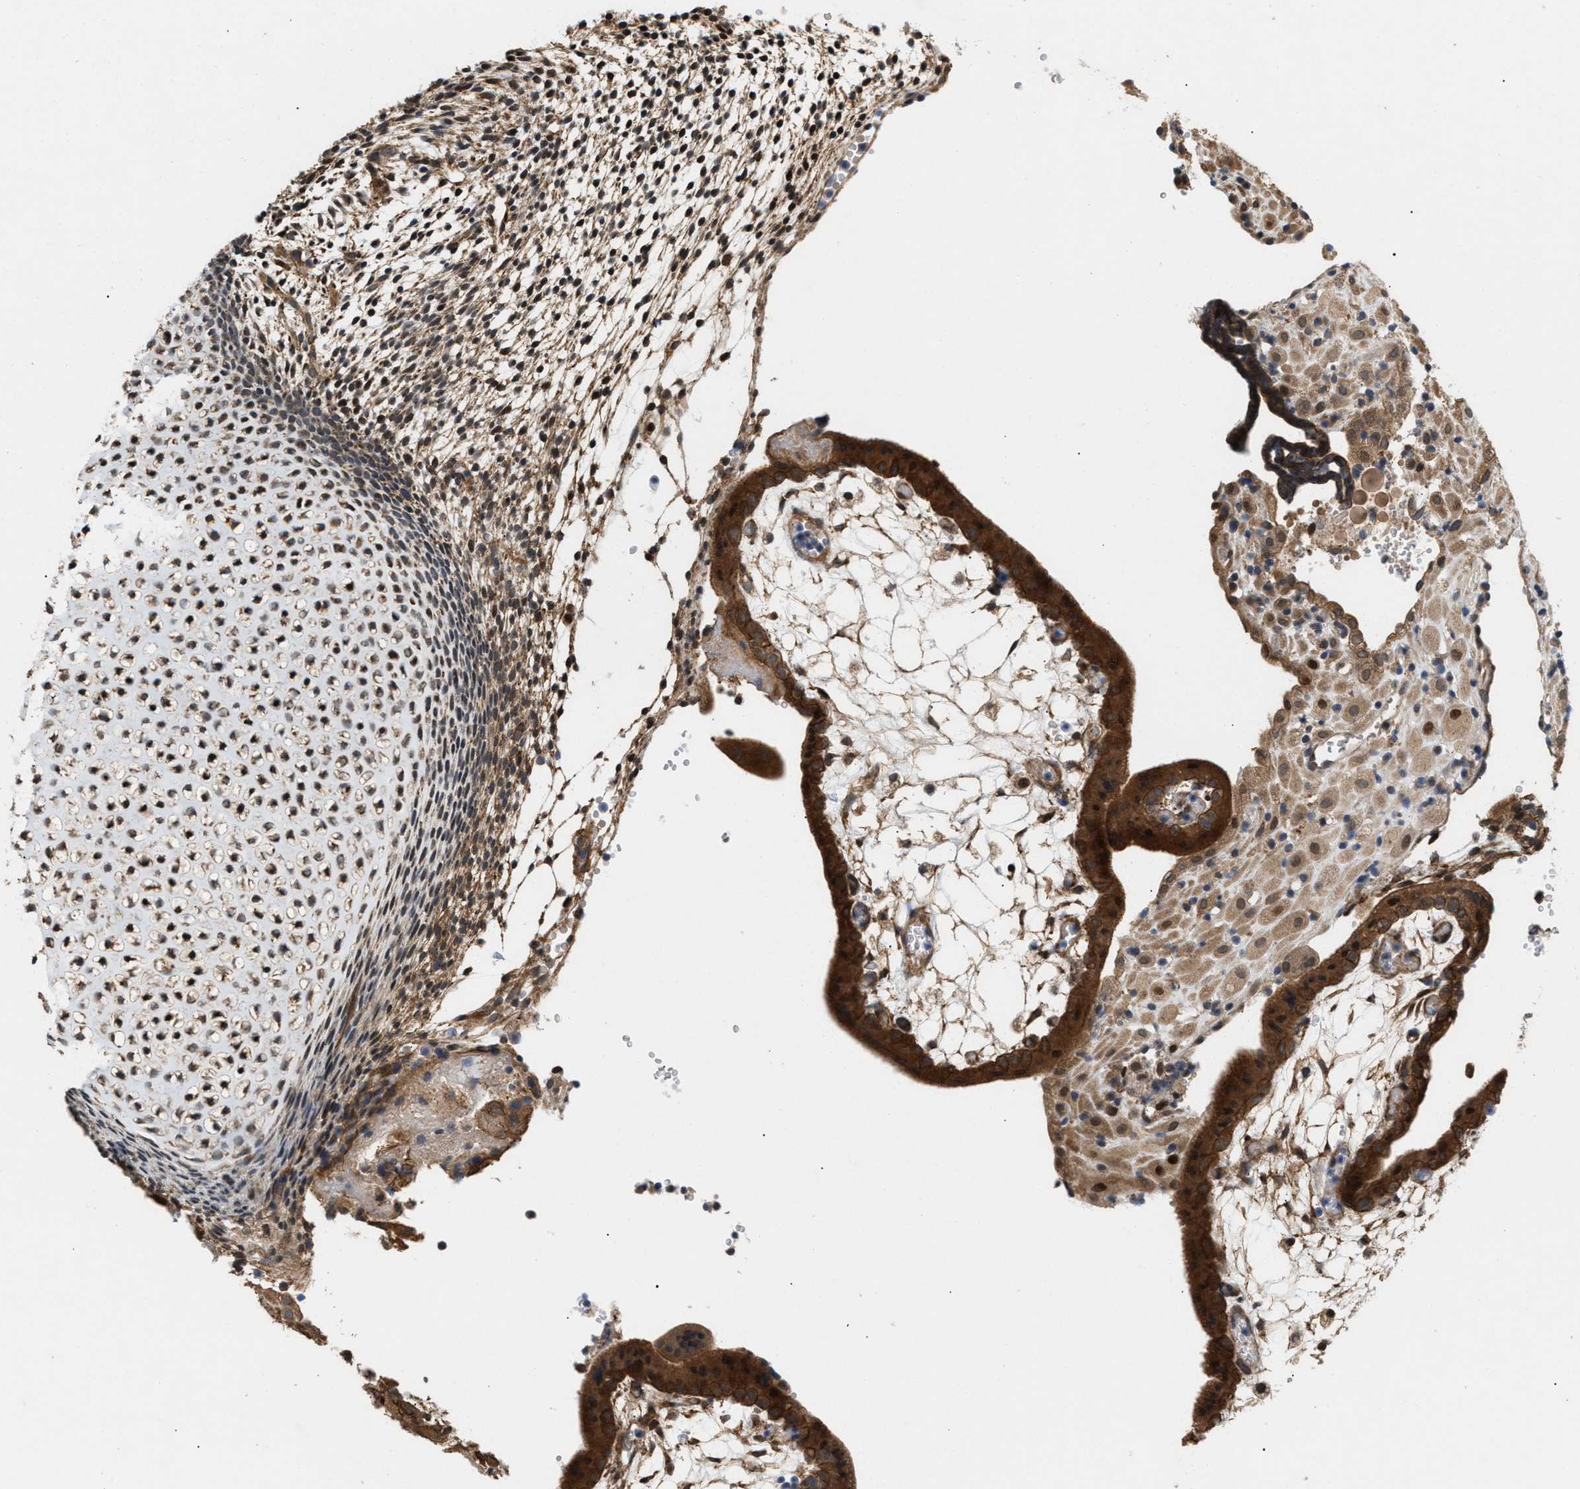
{"staining": {"intensity": "moderate", "quantity": ">75%", "location": "cytoplasmic/membranous,nuclear"}, "tissue": "placenta", "cell_type": "Decidual cells", "image_type": "normal", "snomed": [{"axis": "morphology", "description": "Normal tissue, NOS"}, {"axis": "topography", "description": "Placenta"}], "caption": "A histopathology image showing moderate cytoplasmic/membranous,nuclear staining in approximately >75% of decidual cells in normal placenta, as visualized by brown immunohistochemical staining.", "gene": "MFSD6", "patient": {"sex": "female", "age": 18}}